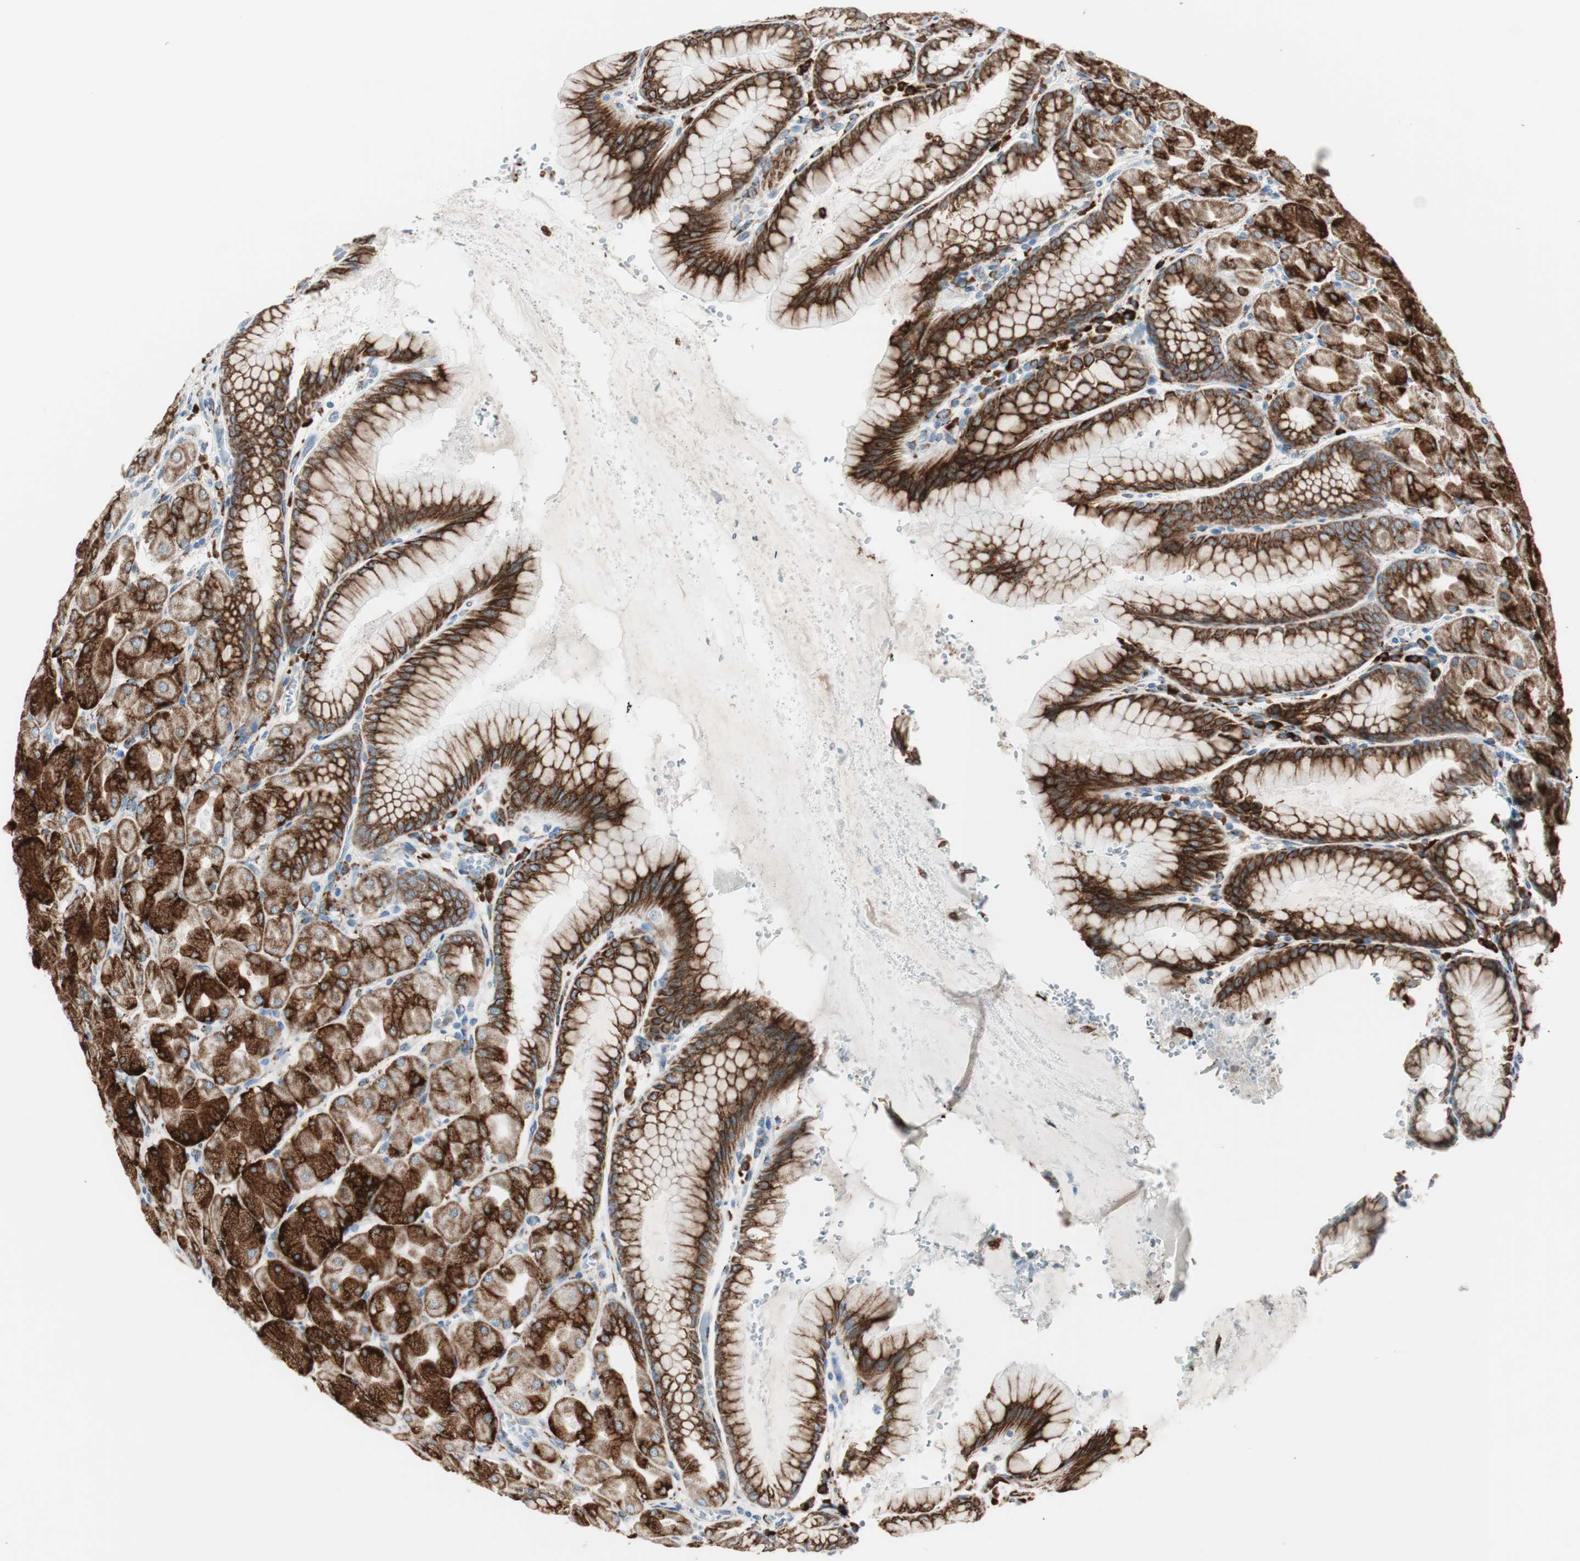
{"staining": {"intensity": "strong", "quantity": ">75%", "location": "cytoplasmic/membranous"}, "tissue": "stomach", "cell_type": "Glandular cells", "image_type": "normal", "snomed": [{"axis": "morphology", "description": "Normal tissue, NOS"}, {"axis": "topography", "description": "Stomach, upper"}], "caption": "Brown immunohistochemical staining in benign human stomach shows strong cytoplasmic/membranous staining in about >75% of glandular cells.", "gene": "P4HTM", "patient": {"sex": "female", "age": 56}}